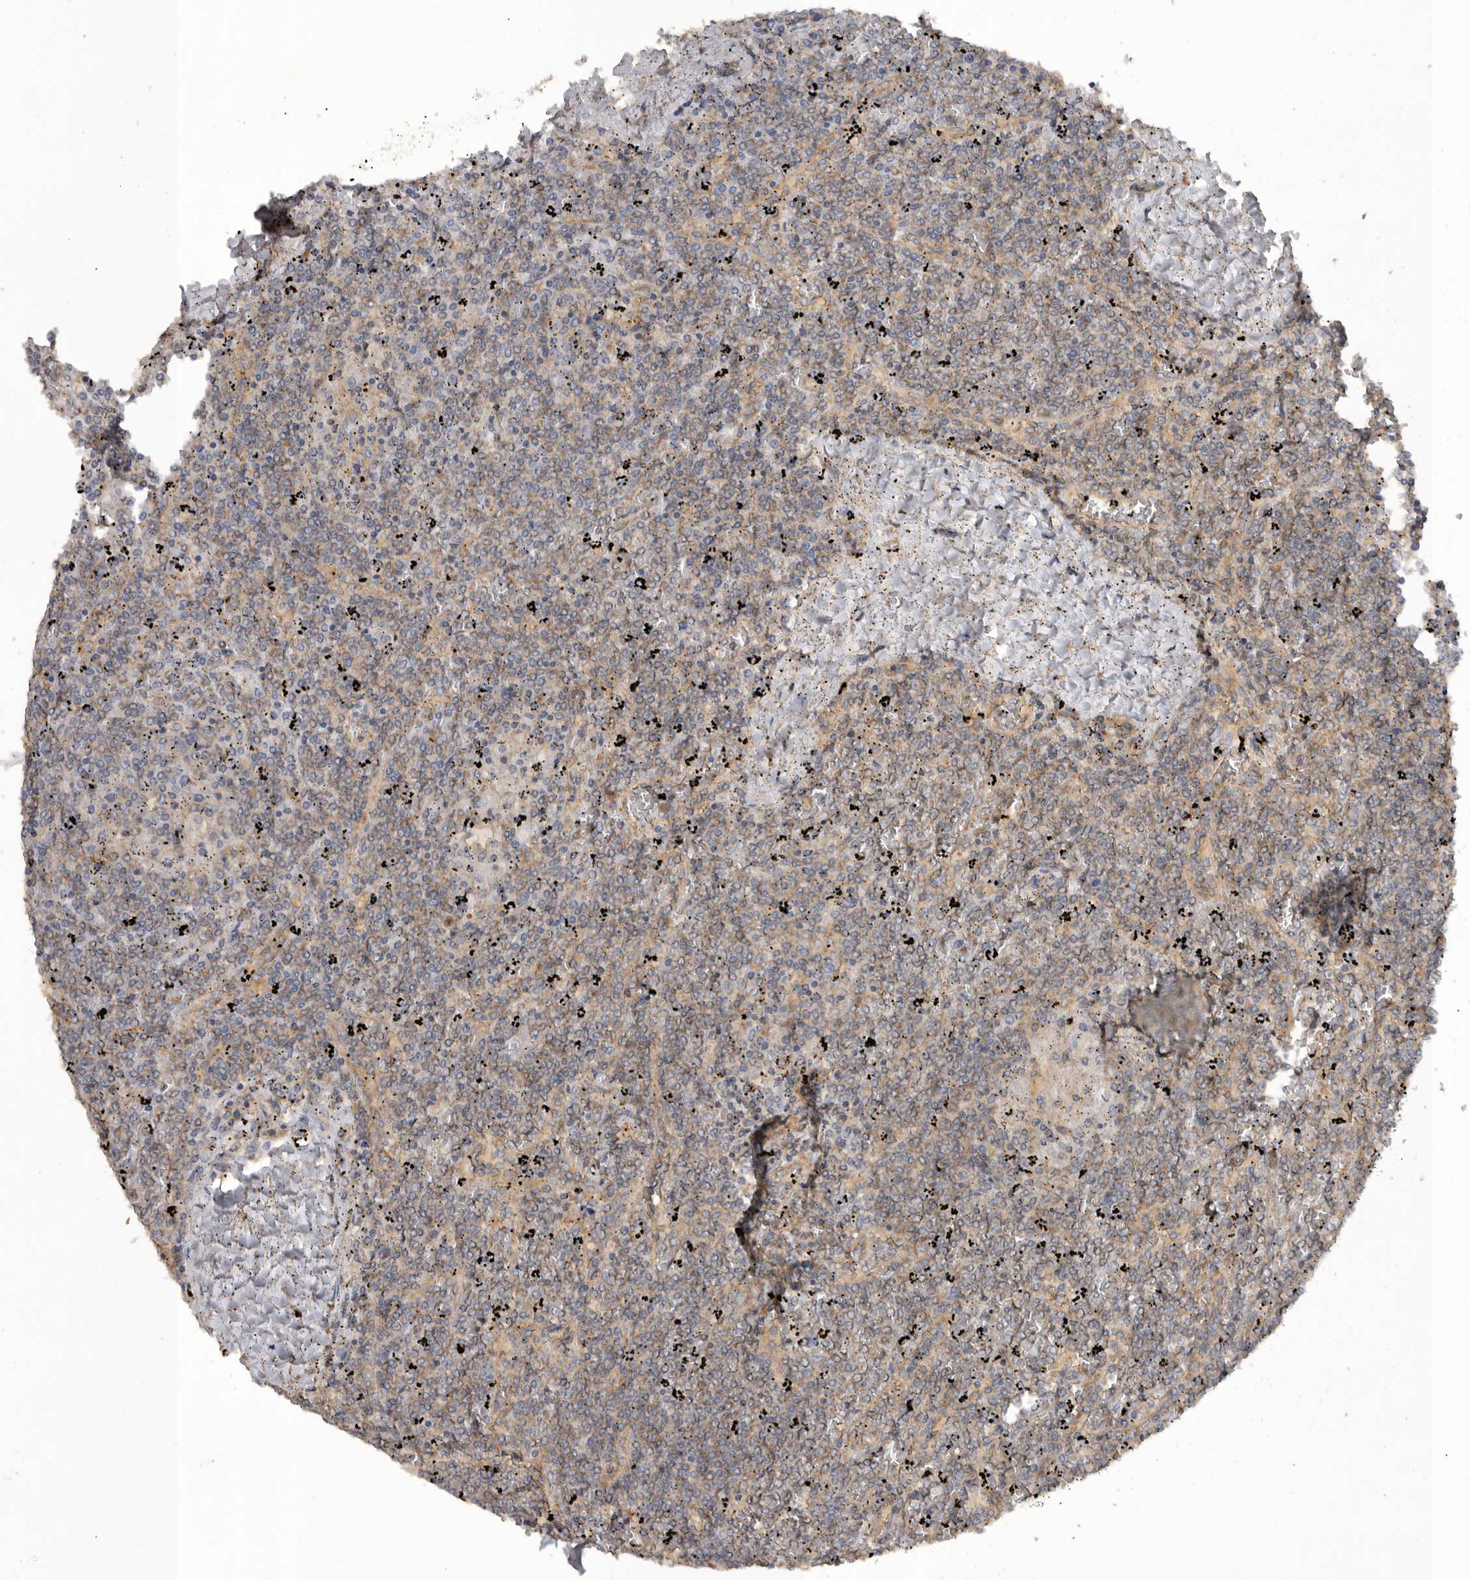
{"staining": {"intensity": "weak", "quantity": "25%-75%", "location": "cytoplasmic/membranous"}, "tissue": "lymphoma", "cell_type": "Tumor cells", "image_type": "cancer", "snomed": [{"axis": "morphology", "description": "Malignant lymphoma, non-Hodgkin's type, Low grade"}, {"axis": "topography", "description": "Spleen"}], "caption": "Malignant lymphoma, non-Hodgkin's type (low-grade) tissue reveals weak cytoplasmic/membranous positivity in approximately 25%-75% of tumor cells, visualized by immunohistochemistry.", "gene": "PODXL2", "patient": {"sex": "female", "age": 19}}